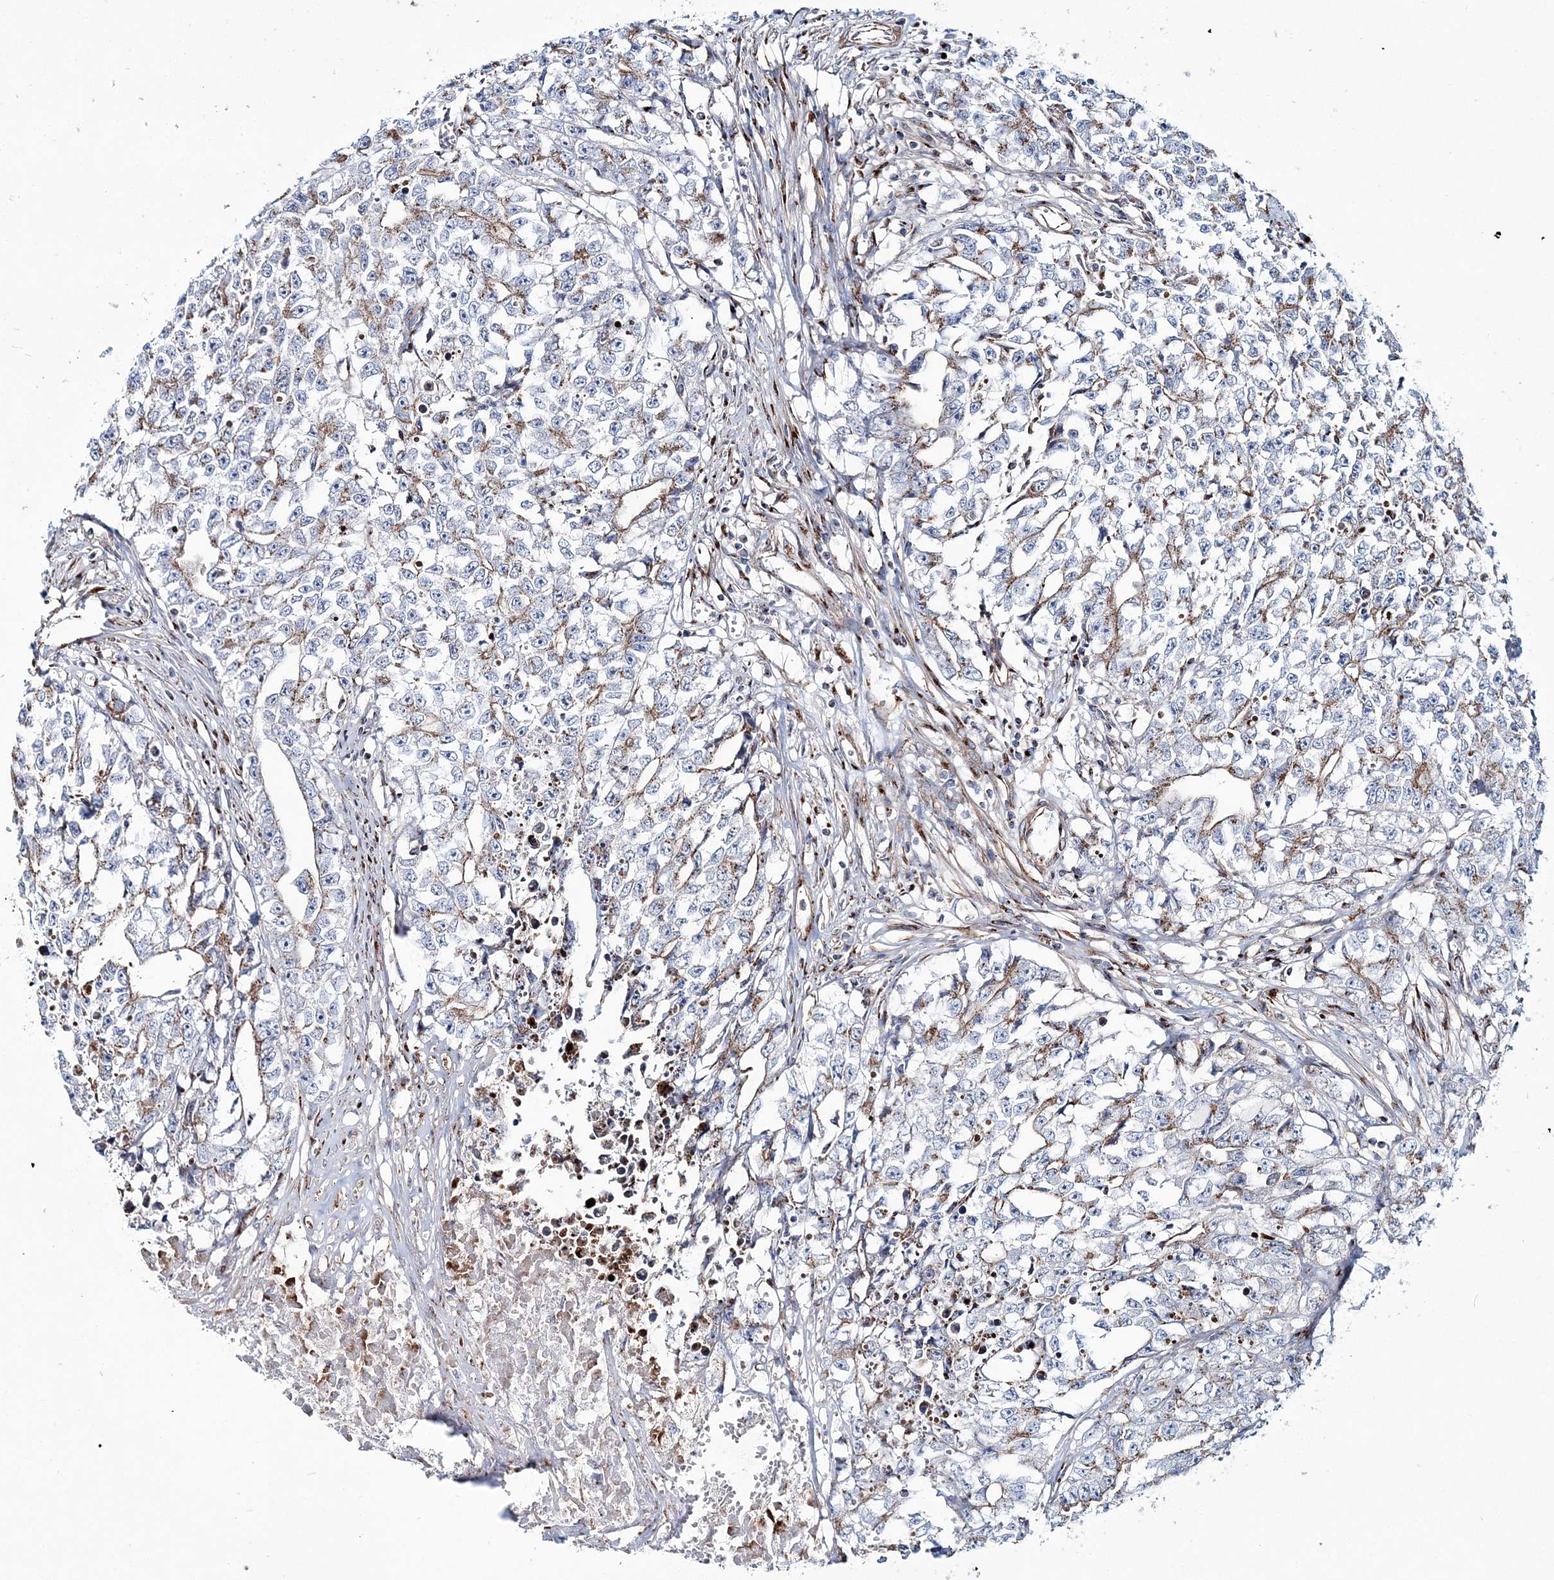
{"staining": {"intensity": "weak", "quantity": "25%-75%", "location": "cytoplasmic/membranous"}, "tissue": "testis cancer", "cell_type": "Tumor cells", "image_type": "cancer", "snomed": [{"axis": "morphology", "description": "Seminoma, NOS"}, {"axis": "morphology", "description": "Carcinoma, Embryonal, NOS"}, {"axis": "topography", "description": "Testis"}], "caption": "A brown stain highlights weak cytoplasmic/membranous staining of a protein in human testis seminoma tumor cells.", "gene": "MAN1A2", "patient": {"sex": "male", "age": 43}}